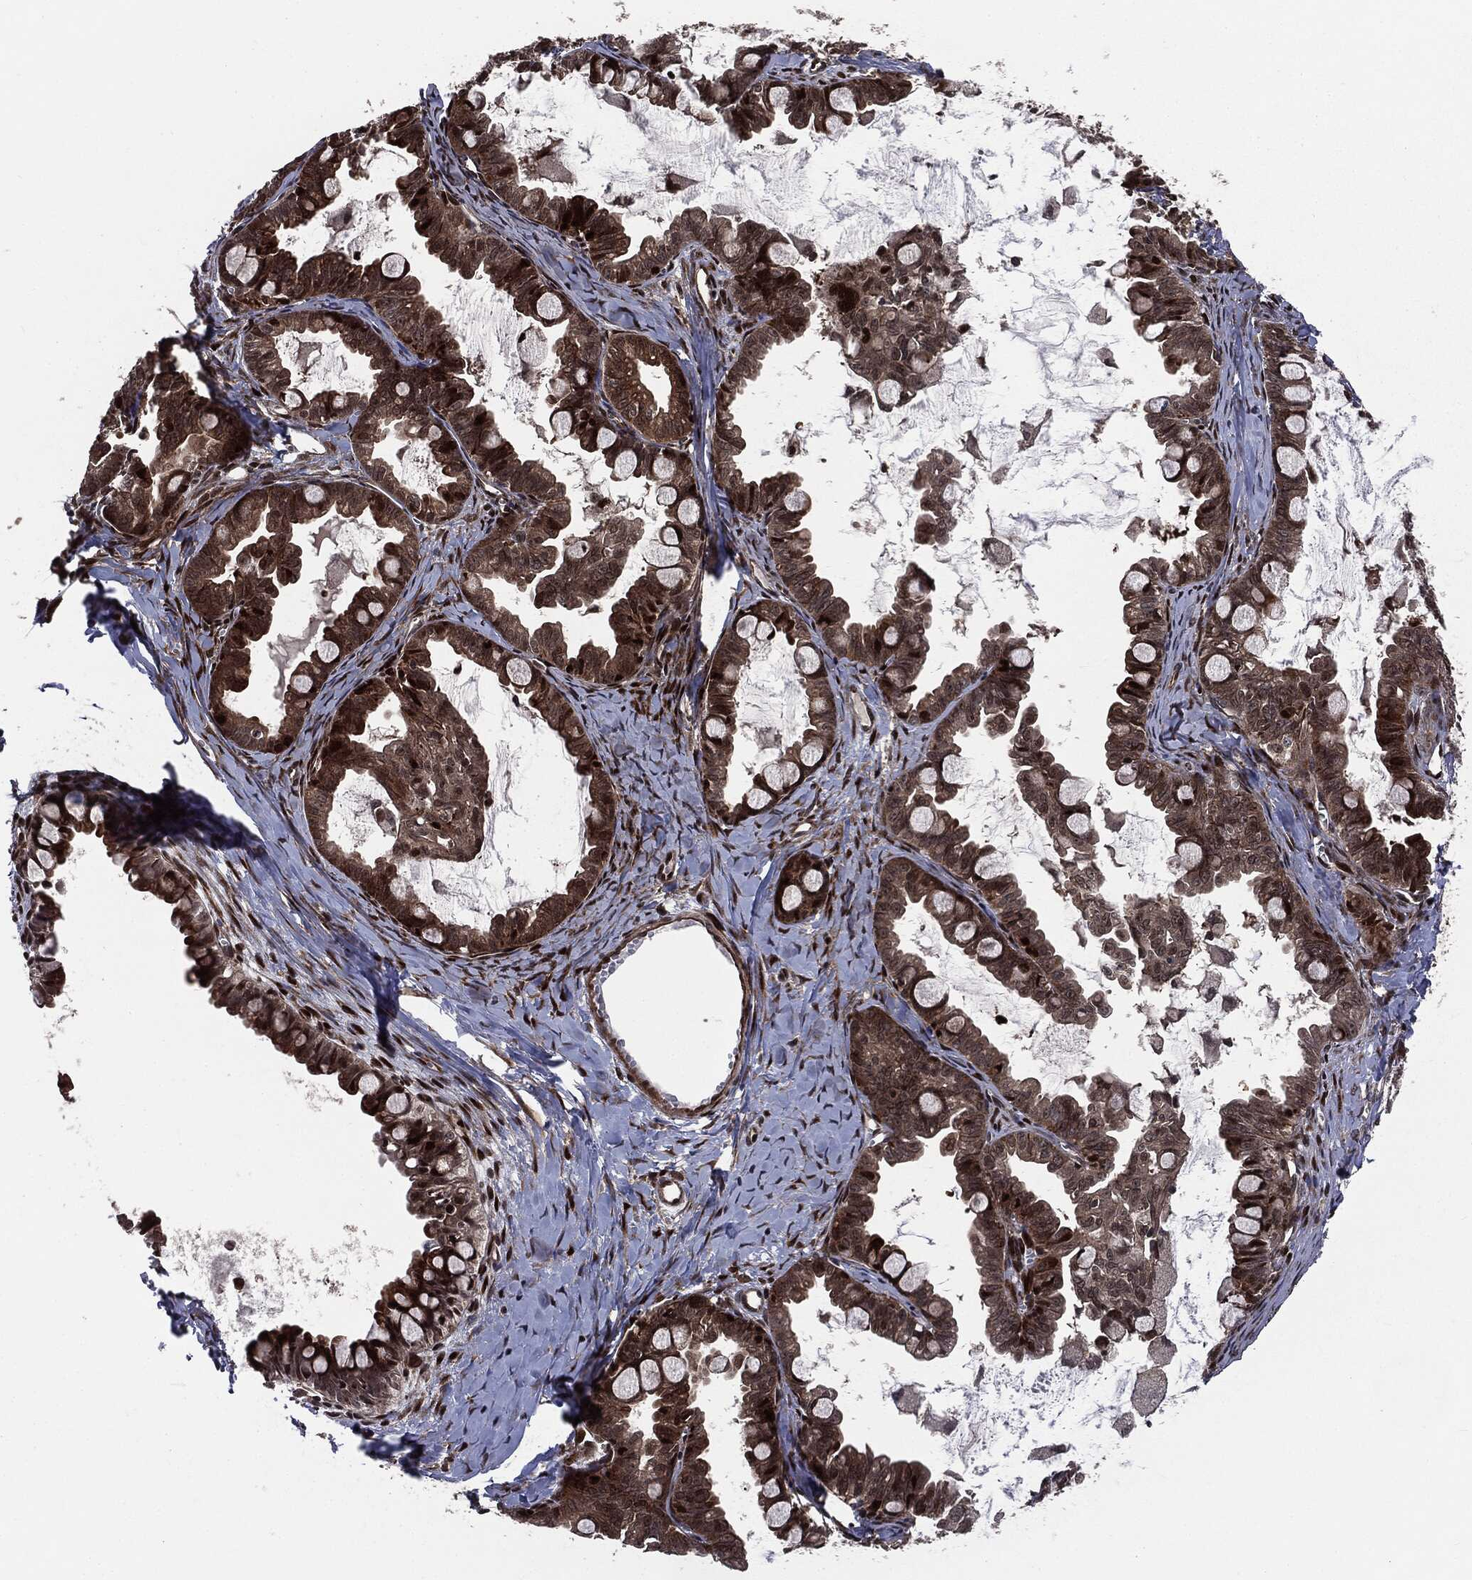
{"staining": {"intensity": "strong", "quantity": "25%-75%", "location": "cytoplasmic/membranous,nuclear"}, "tissue": "ovarian cancer", "cell_type": "Tumor cells", "image_type": "cancer", "snomed": [{"axis": "morphology", "description": "Cystadenocarcinoma, mucinous, NOS"}, {"axis": "topography", "description": "Ovary"}], "caption": "Human ovarian cancer stained with a brown dye shows strong cytoplasmic/membranous and nuclear positive staining in approximately 25%-75% of tumor cells.", "gene": "SMAD4", "patient": {"sex": "female", "age": 63}}